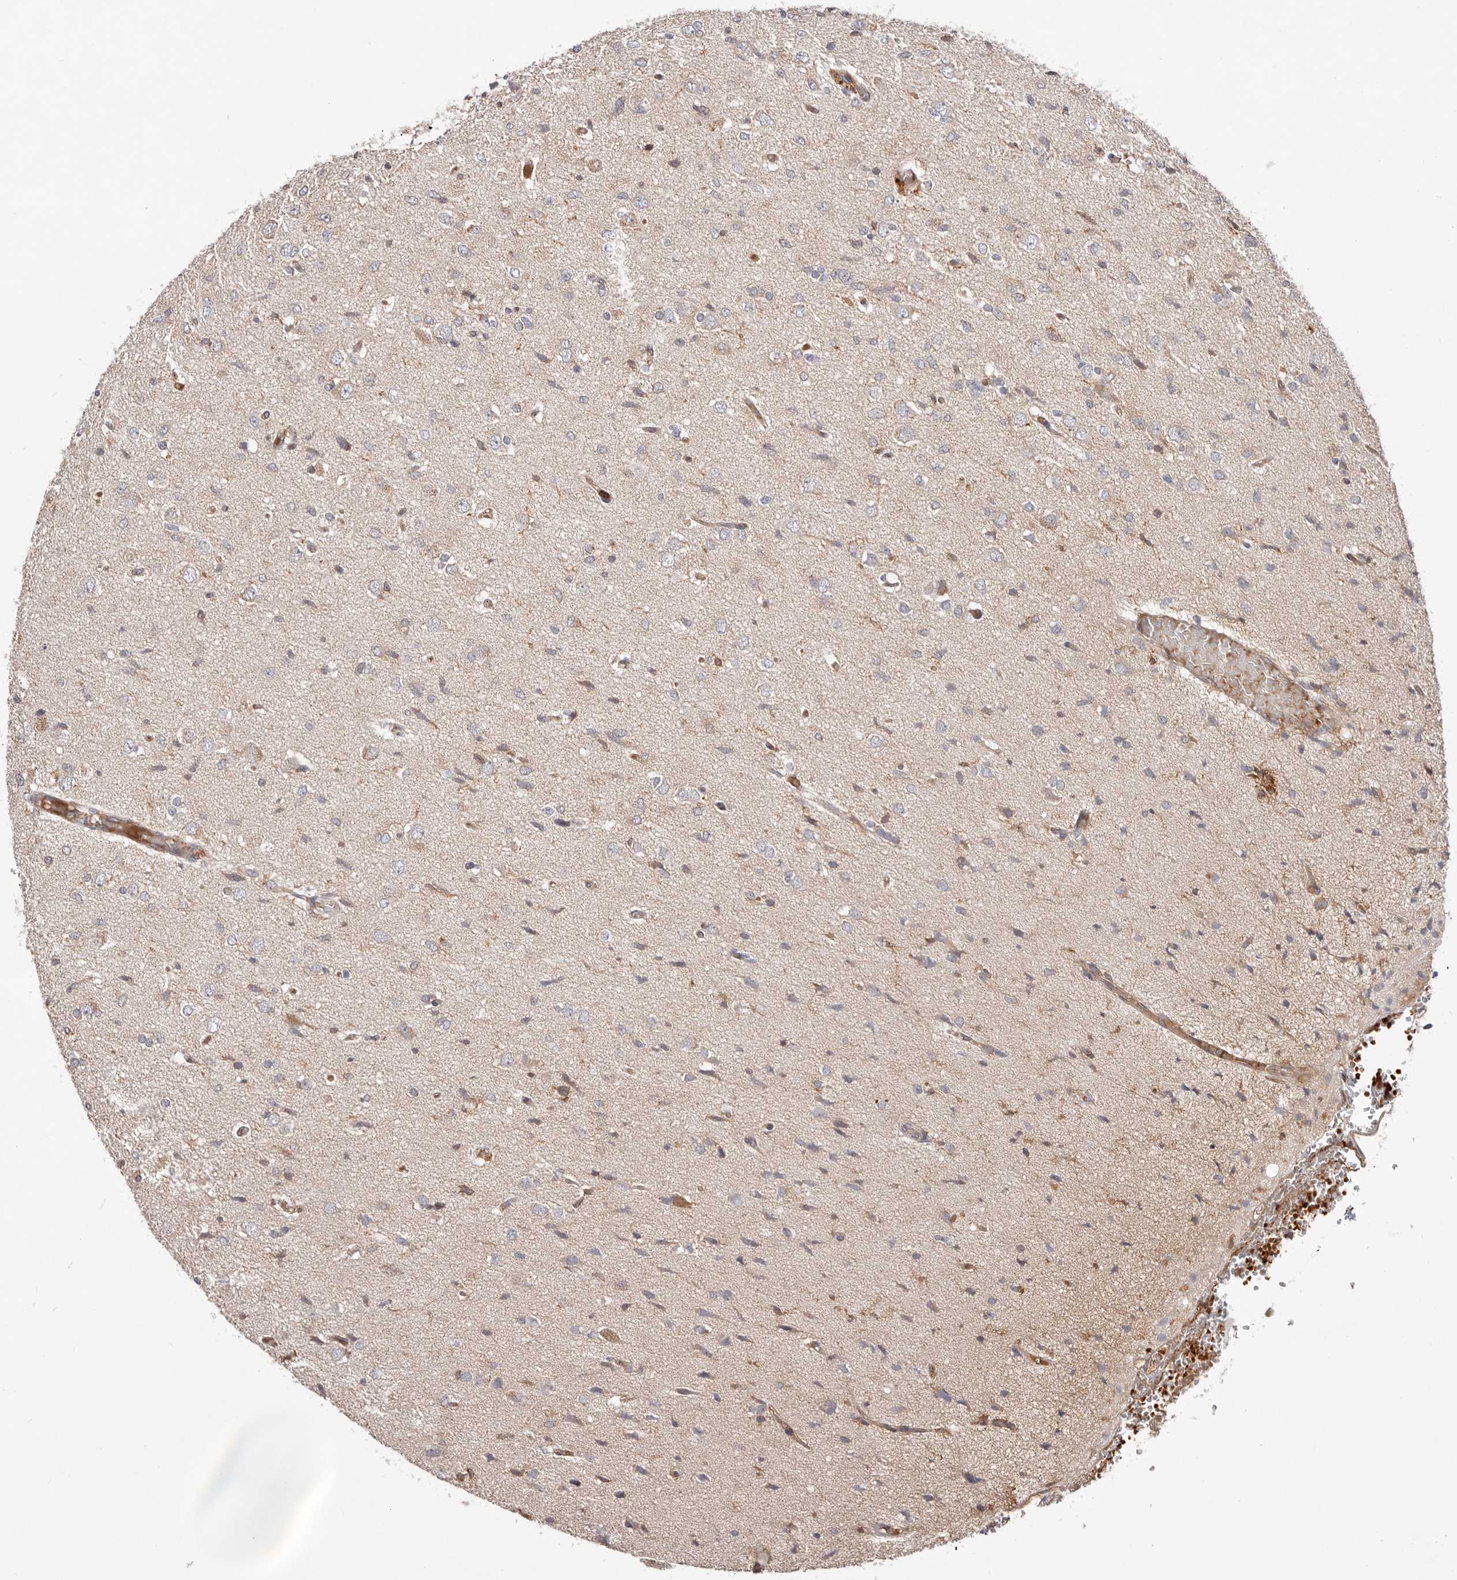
{"staining": {"intensity": "negative", "quantity": "none", "location": "none"}, "tissue": "glioma", "cell_type": "Tumor cells", "image_type": "cancer", "snomed": [{"axis": "morphology", "description": "Glioma, malignant, High grade"}, {"axis": "topography", "description": "Brain"}], "caption": "Immunohistochemistry (IHC) histopathology image of neoplastic tissue: glioma stained with DAB shows no significant protein positivity in tumor cells. The staining is performed using DAB brown chromogen with nuclei counter-stained in using hematoxylin.", "gene": "RNF213", "patient": {"sex": "female", "age": 59}}